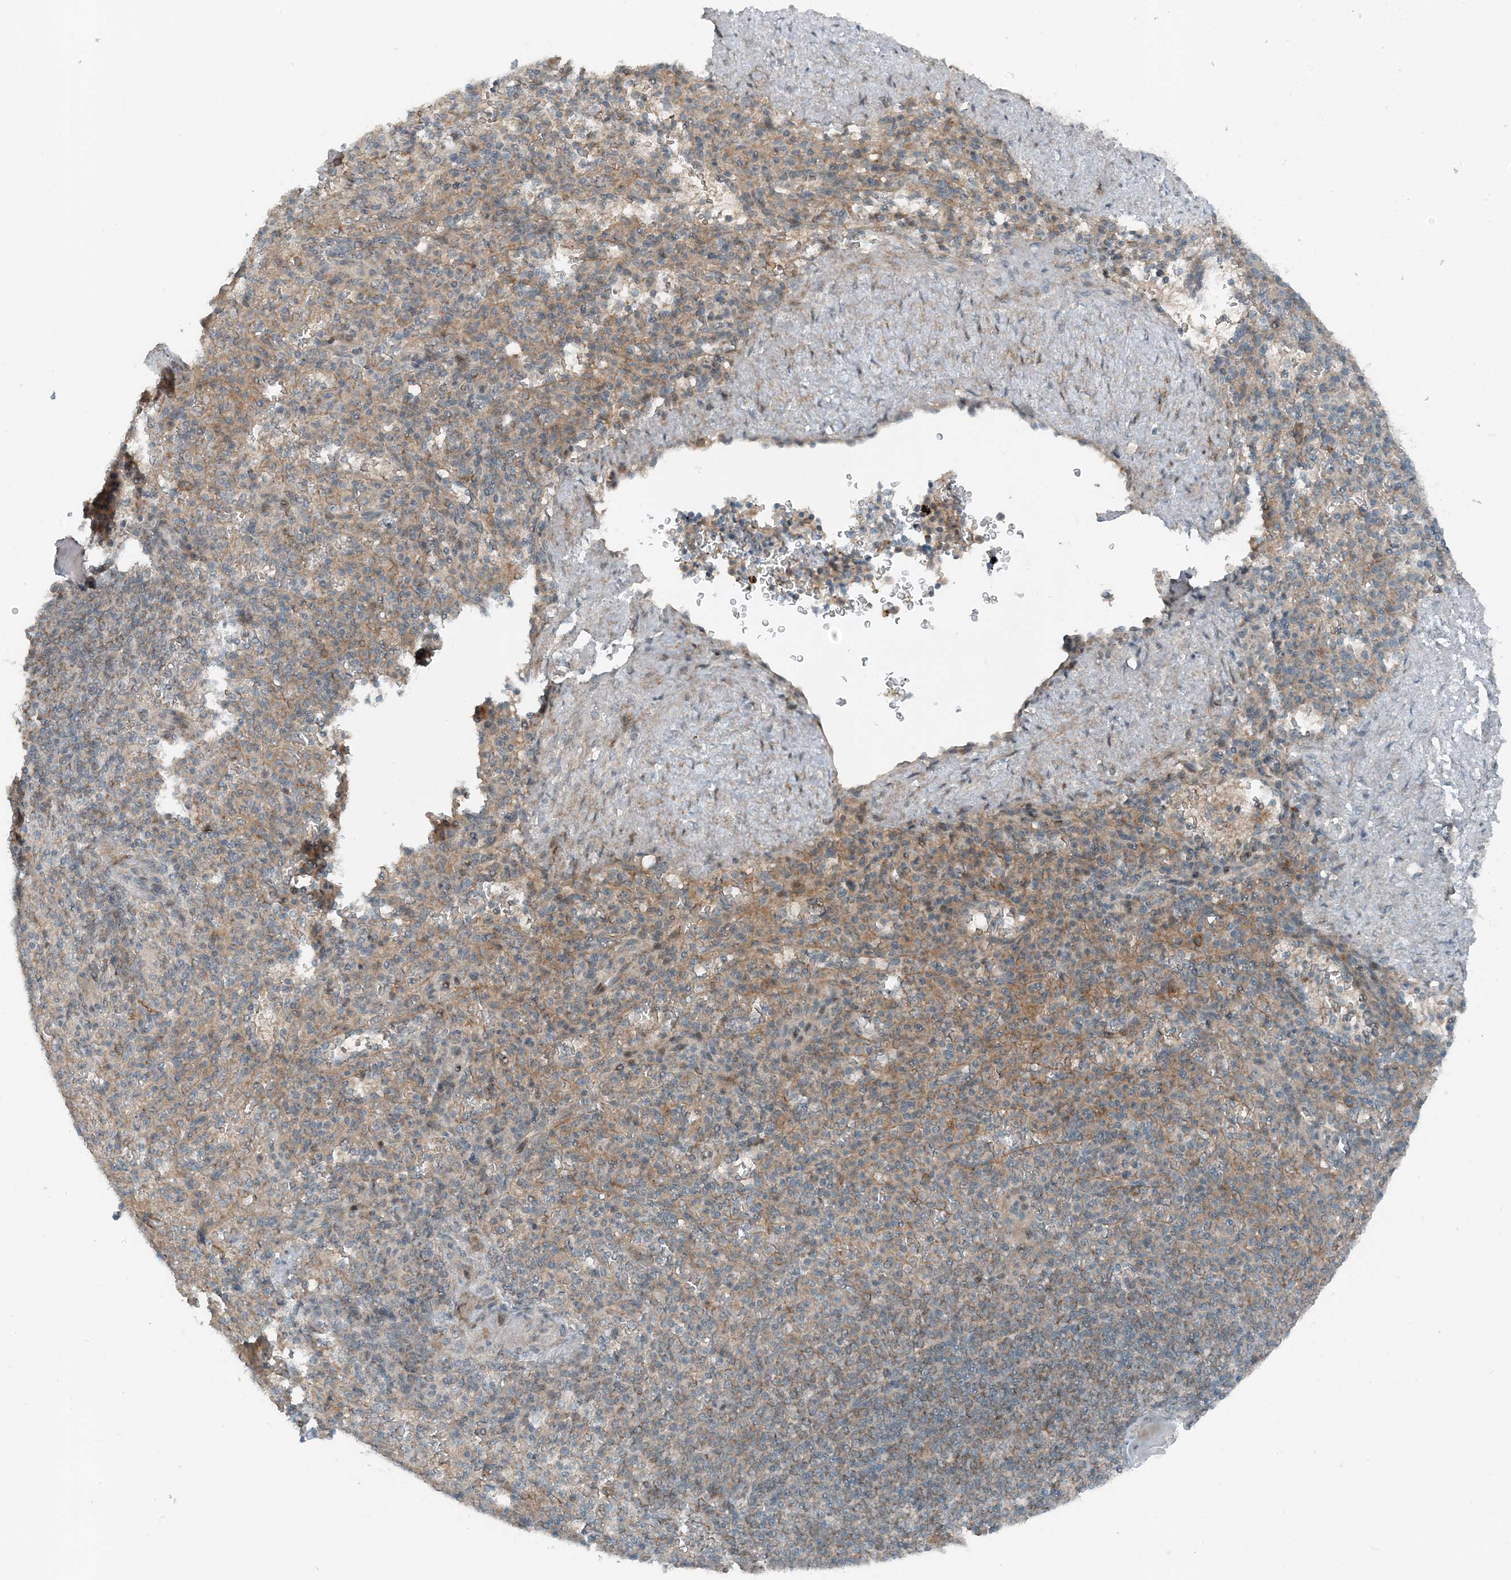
{"staining": {"intensity": "weak", "quantity": "25%-75%", "location": "cytoplasmic/membranous"}, "tissue": "spleen", "cell_type": "Cells in red pulp", "image_type": "normal", "snomed": [{"axis": "morphology", "description": "Normal tissue, NOS"}, {"axis": "topography", "description": "Spleen"}], "caption": "Immunohistochemical staining of unremarkable spleen displays low levels of weak cytoplasmic/membranous positivity in about 25%-75% of cells in red pulp.", "gene": "MITD1", "patient": {"sex": "female", "age": 74}}